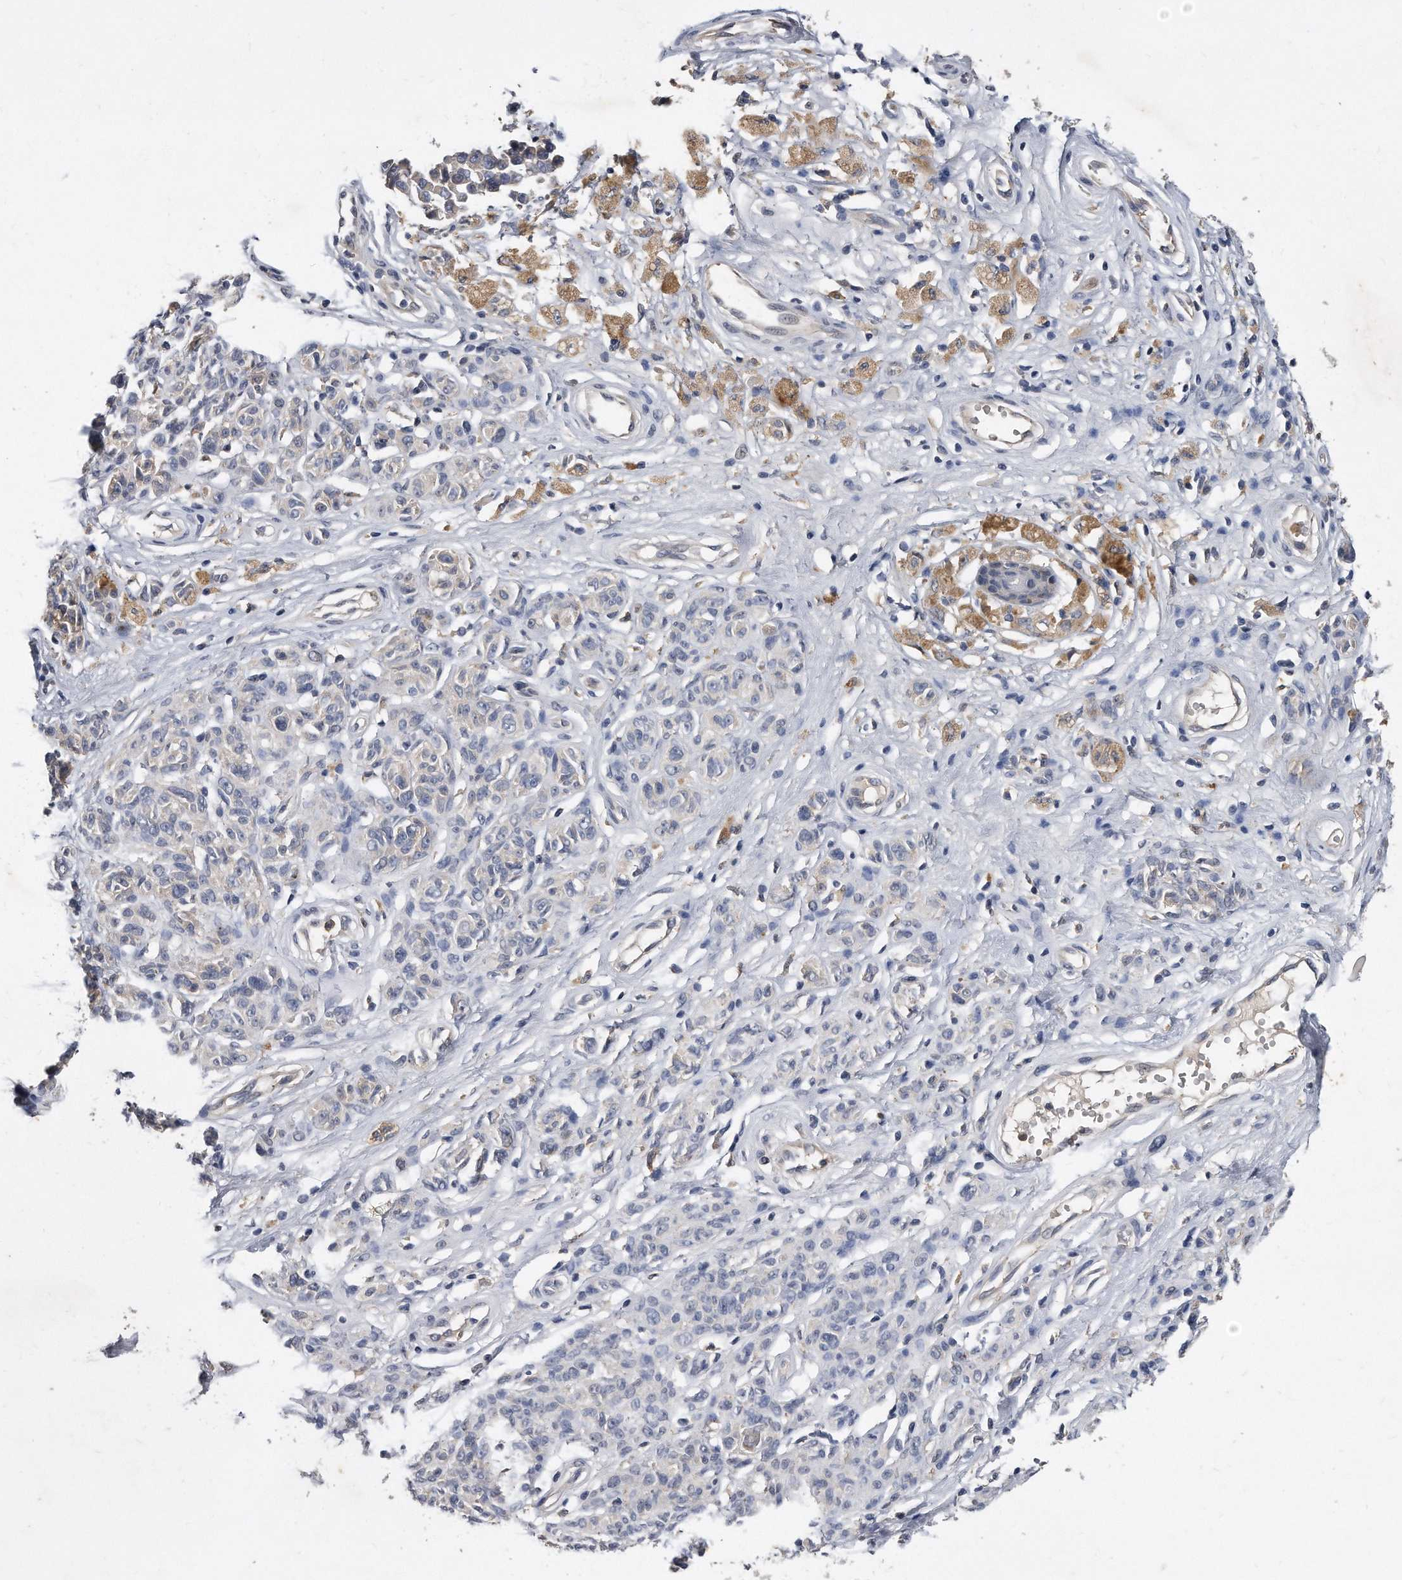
{"staining": {"intensity": "negative", "quantity": "none", "location": "none"}, "tissue": "melanoma", "cell_type": "Tumor cells", "image_type": "cancer", "snomed": [{"axis": "morphology", "description": "Malignant melanoma, NOS"}, {"axis": "topography", "description": "Skin"}], "caption": "Protein analysis of malignant melanoma reveals no significant positivity in tumor cells. (DAB (3,3'-diaminobenzidine) immunohistochemistry with hematoxylin counter stain).", "gene": "HOMER3", "patient": {"sex": "female", "age": 64}}